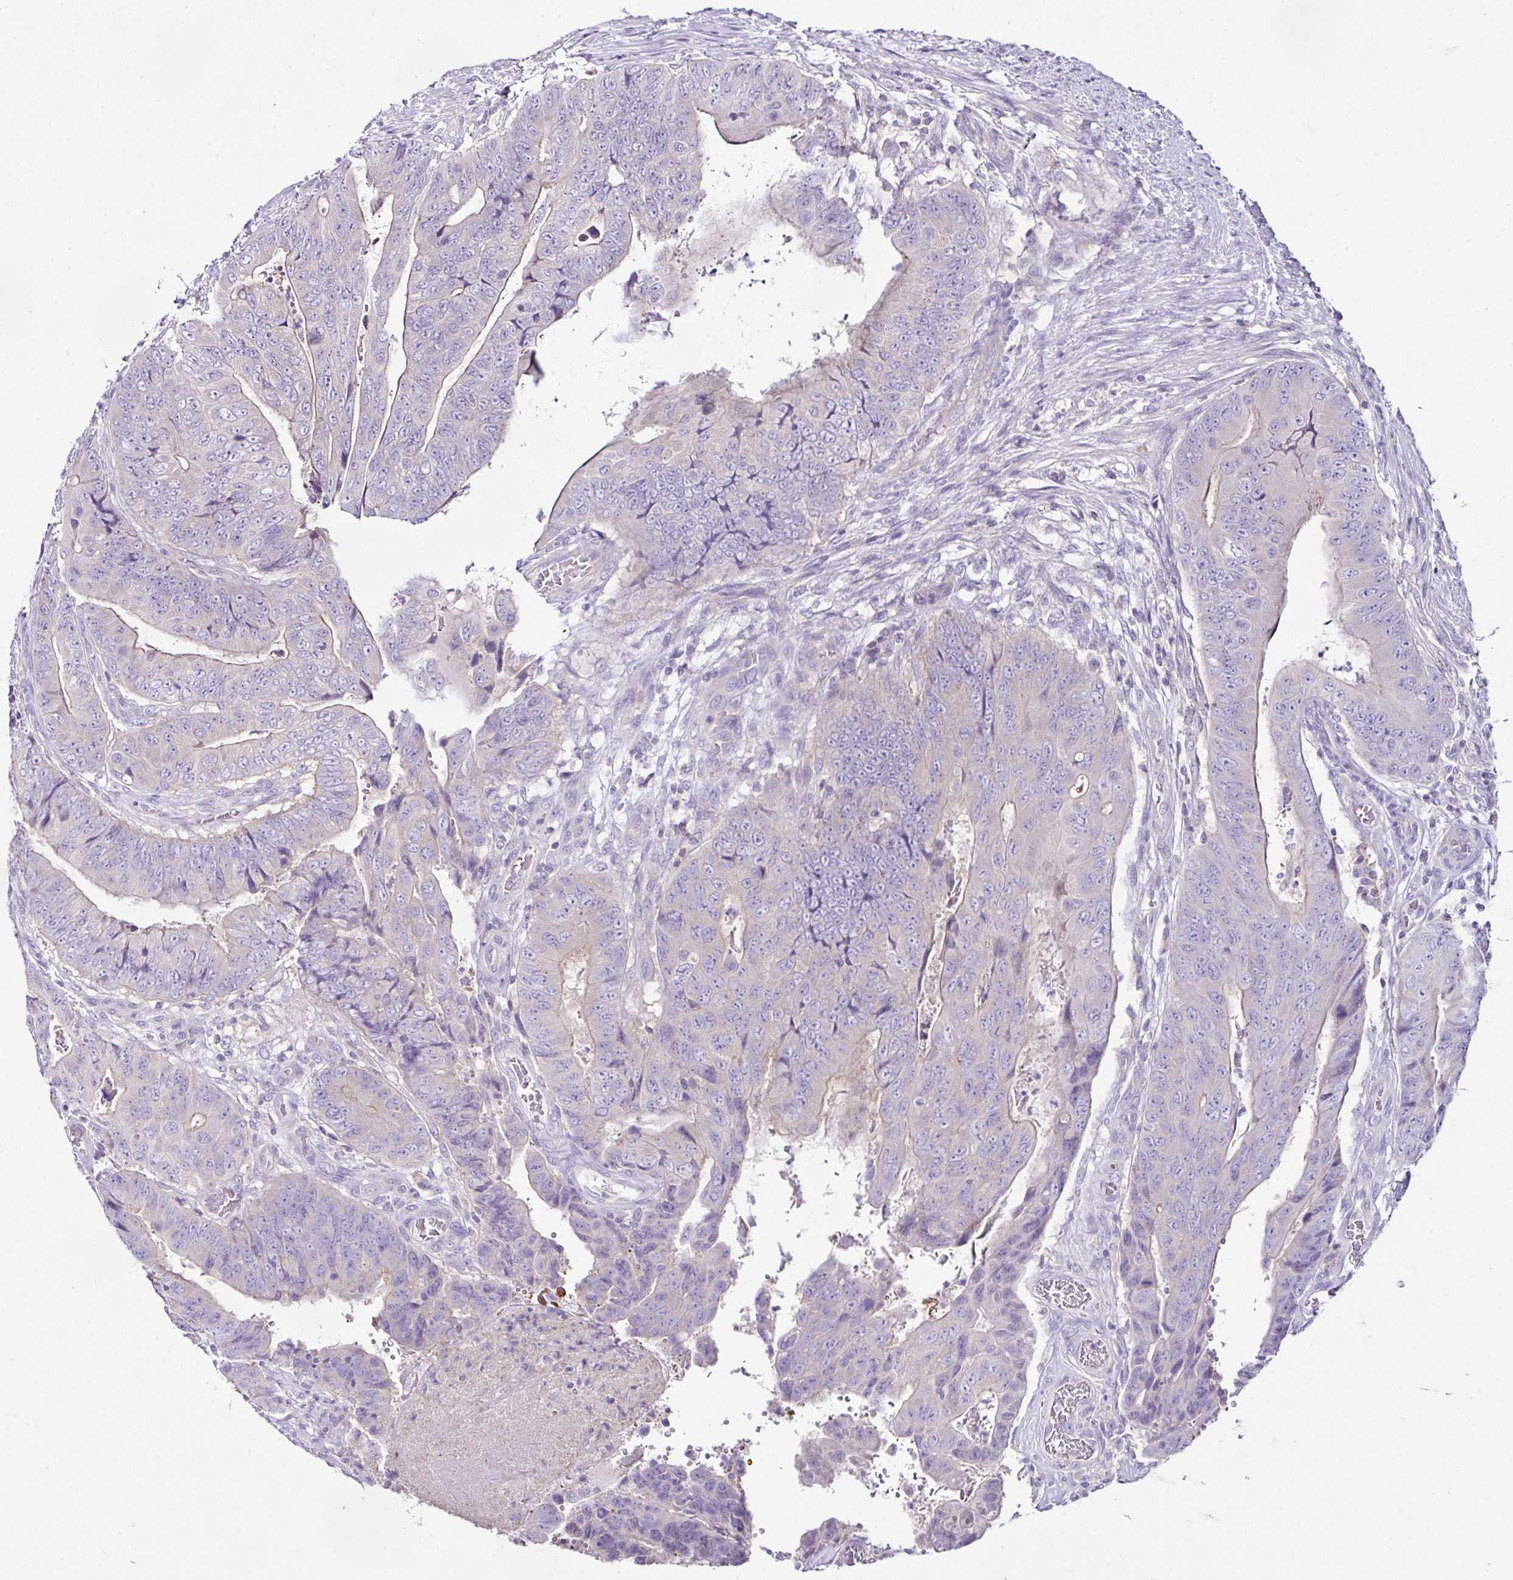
{"staining": {"intensity": "weak", "quantity": "<25%", "location": "cytoplasmic/membranous"}, "tissue": "colorectal cancer", "cell_type": "Tumor cells", "image_type": "cancer", "snomed": [{"axis": "morphology", "description": "Adenocarcinoma, NOS"}, {"axis": "topography", "description": "Colon"}], "caption": "High power microscopy photomicrograph of an immunohistochemistry (IHC) histopathology image of colorectal cancer, revealing no significant expression in tumor cells. (DAB immunohistochemistry with hematoxylin counter stain).", "gene": "D2HGDH", "patient": {"sex": "female", "age": 48}}